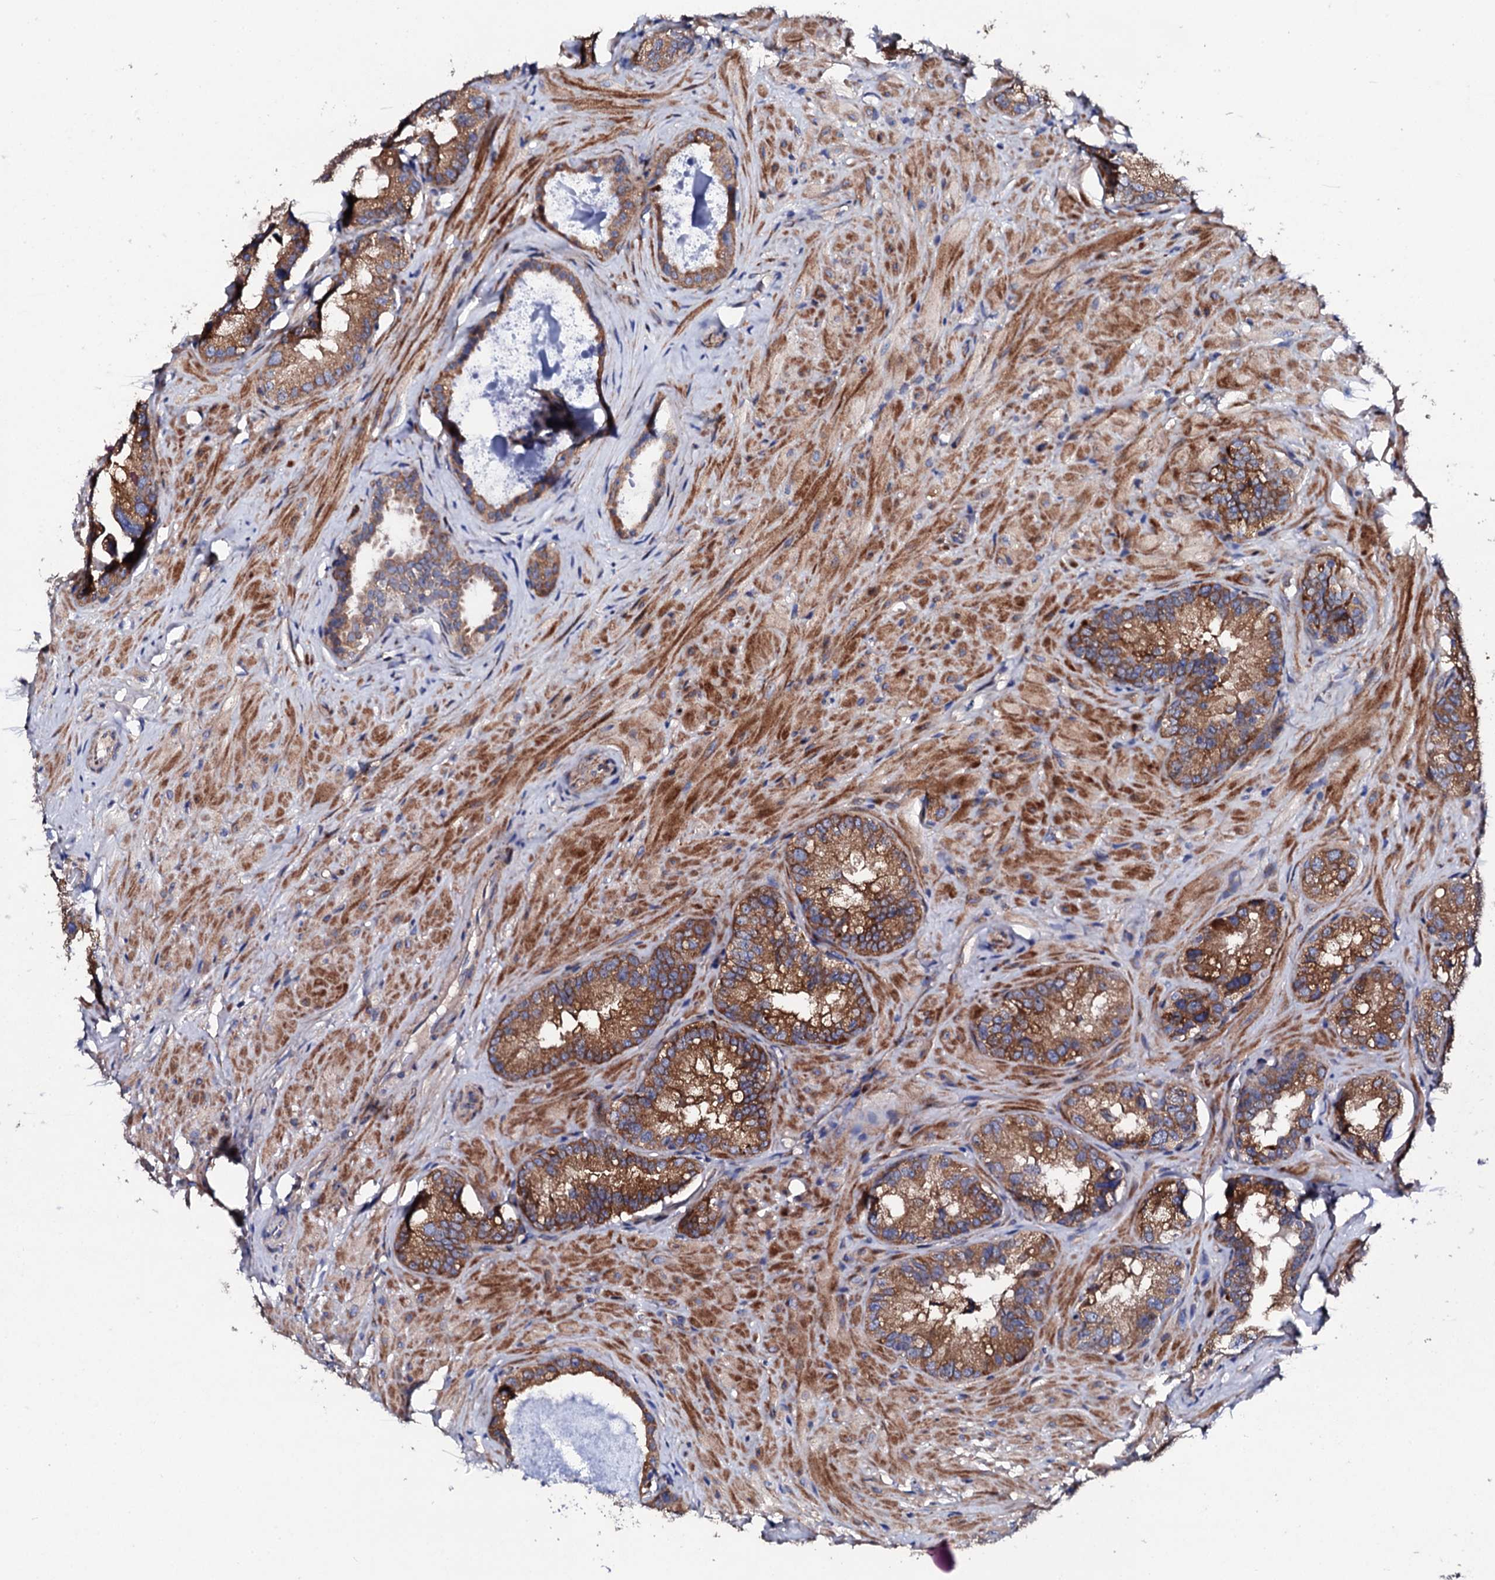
{"staining": {"intensity": "strong", "quantity": ">75%", "location": "cytoplasmic/membranous"}, "tissue": "seminal vesicle", "cell_type": "Glandular cells", "image_type": "normal", "snomed": [{"axis": "morphology", "description": "Normal tissue, NOS"}, {"axis": "topography", "description": "Seminal veicle"}, {"axis": "topography", "description": "Peripheral nerve tissue"}], "caption": "IHC image of unremarkable human seminal vesicle stained for a protein (brown), which reveals high levels of strong cytoplasmic/membranous staining in about >75% of glandular cells.", "gene": "LIPT2", "patient": {"sex": "male", "age": 67}}